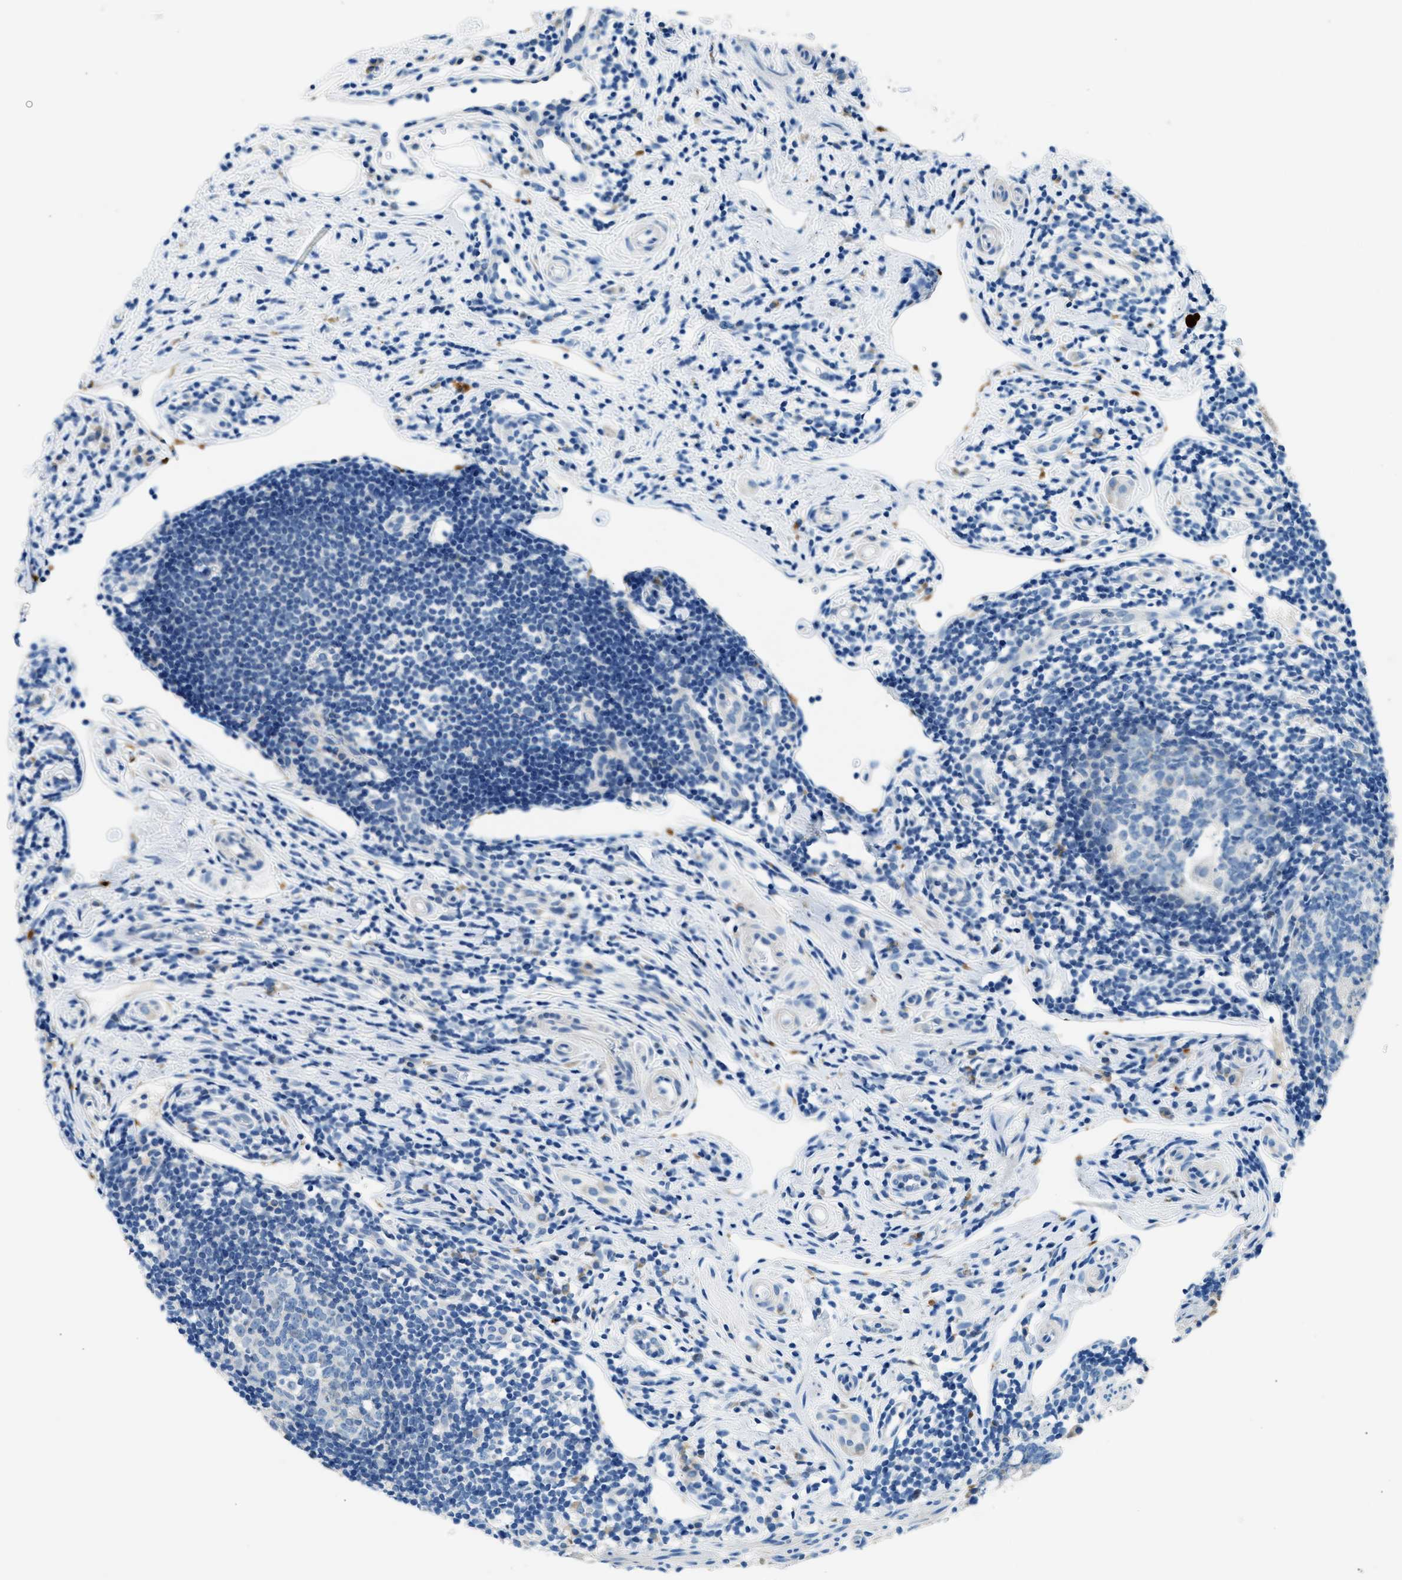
{"staining": {"intensity": "weak", "quantity": "<25%", "location": "cytoplasmic/membranous"}, "tissue": "appendix", "cell_type": "Glandular cells", "image_type": "normal", "snomed": [{"axis": "morphology", "description": "Normal tissue, NOS"}, {"axis": "topography", "description": "Appendix"}], "caption": "Immunohistochemistry (IHC) image of benign appendix stained for a protein (brown), which exhibits no expression in glandular cells.", "gene": "CLDN18", "patient": {"sex": "female", "age": 20}}